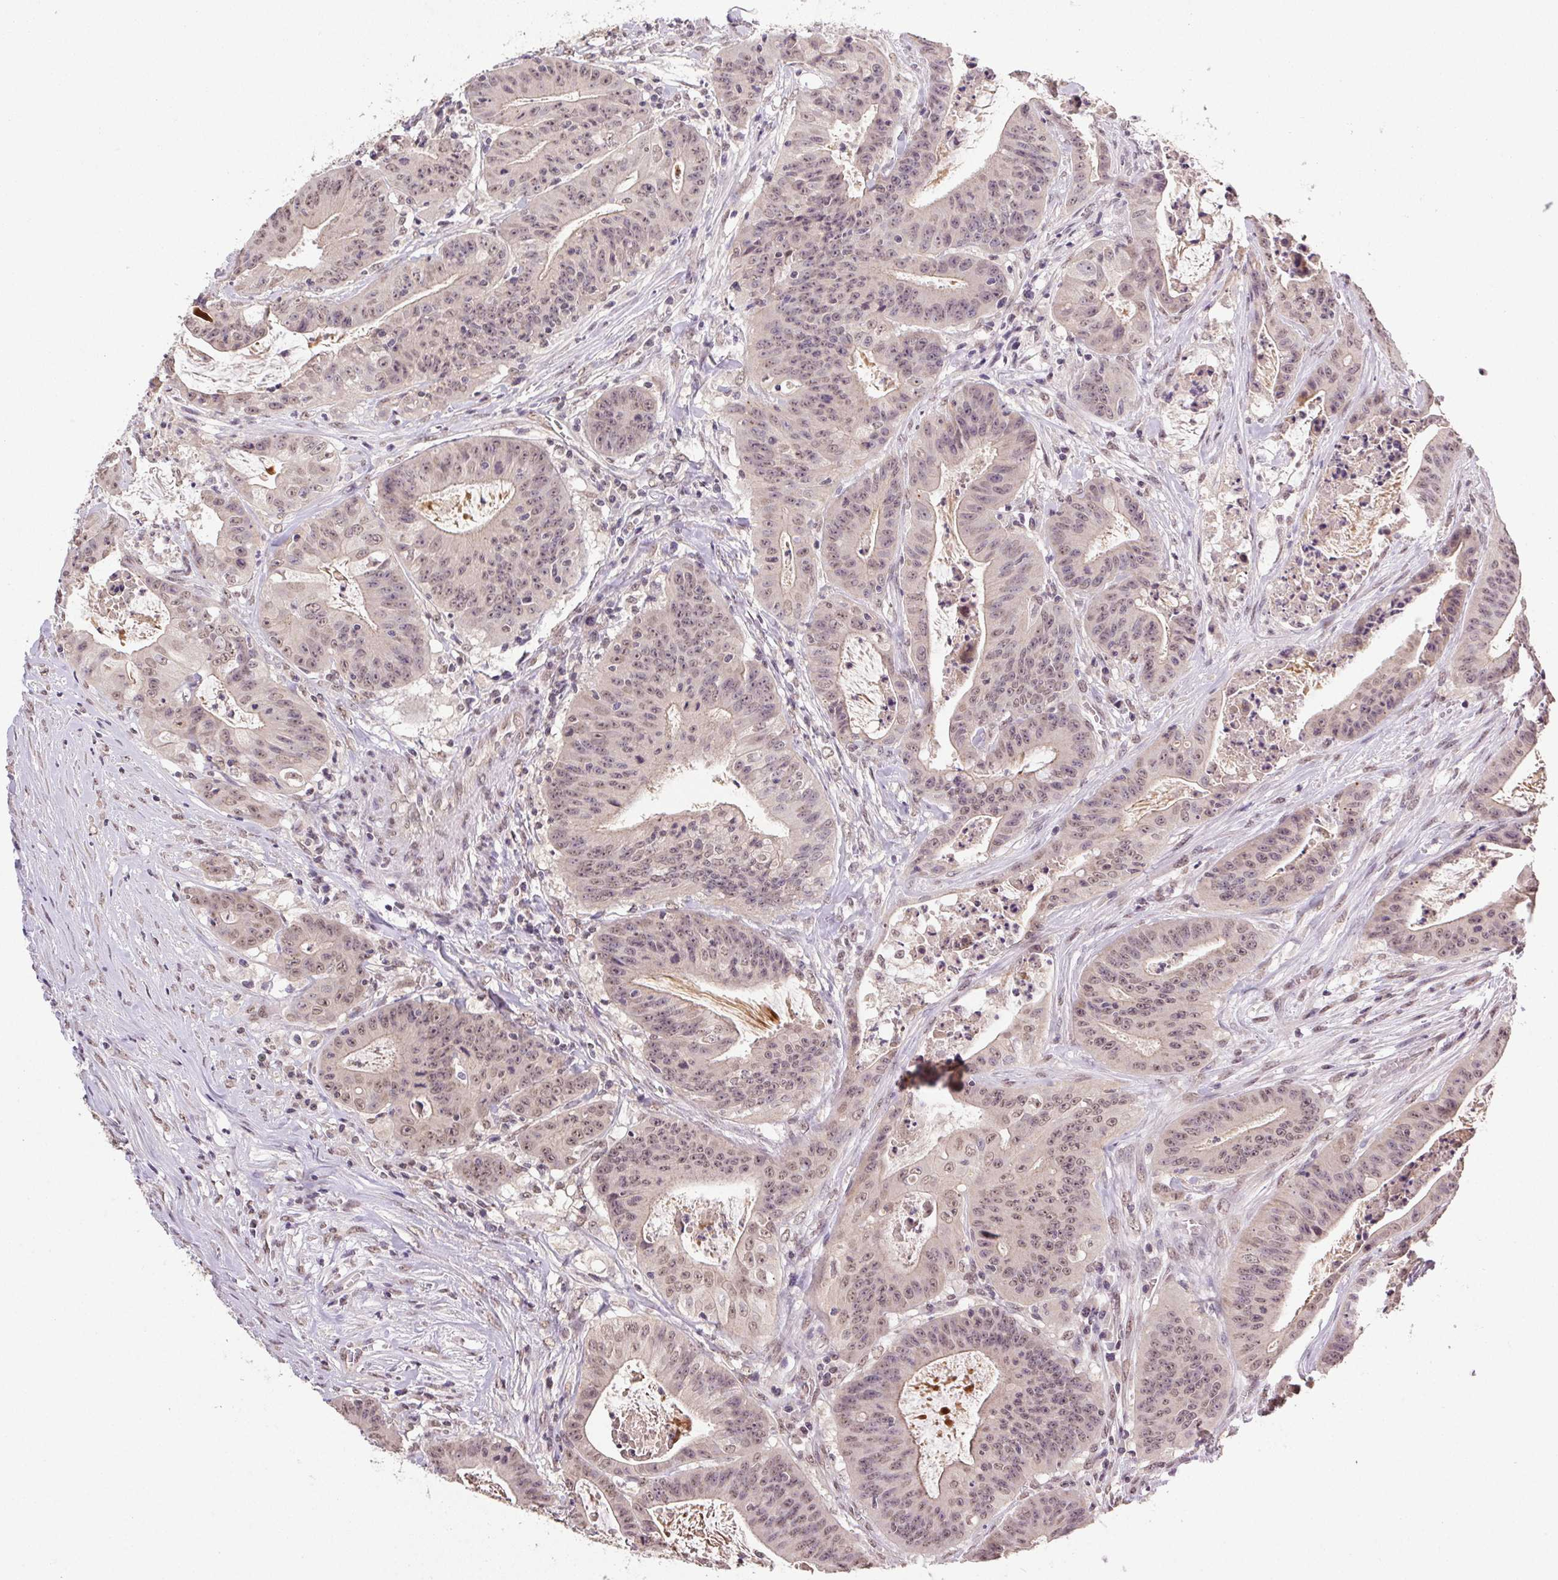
{"staining": {"intensity": "weak", "quantity": "25%-75%", "location": "cytoplasmic/membranous,nuclear"}, "tissue": "colorectal cancer", "cell_type": "Tumor cells", "image_type": "cancer", "snomed": [{"axis": "morphology", "description": "Adenocarcinoma, NOS"}, {"axis": "topography", "description": "Colon"}], "caption": "Adenocarcinoma (colorectal) tissue shows weak cytoplasmic/membranous and nuclear expression in approximately 25%-75% of tumor cells", "gene": "PPP4R4", "patient": {"sex": "male", "age": 33}}